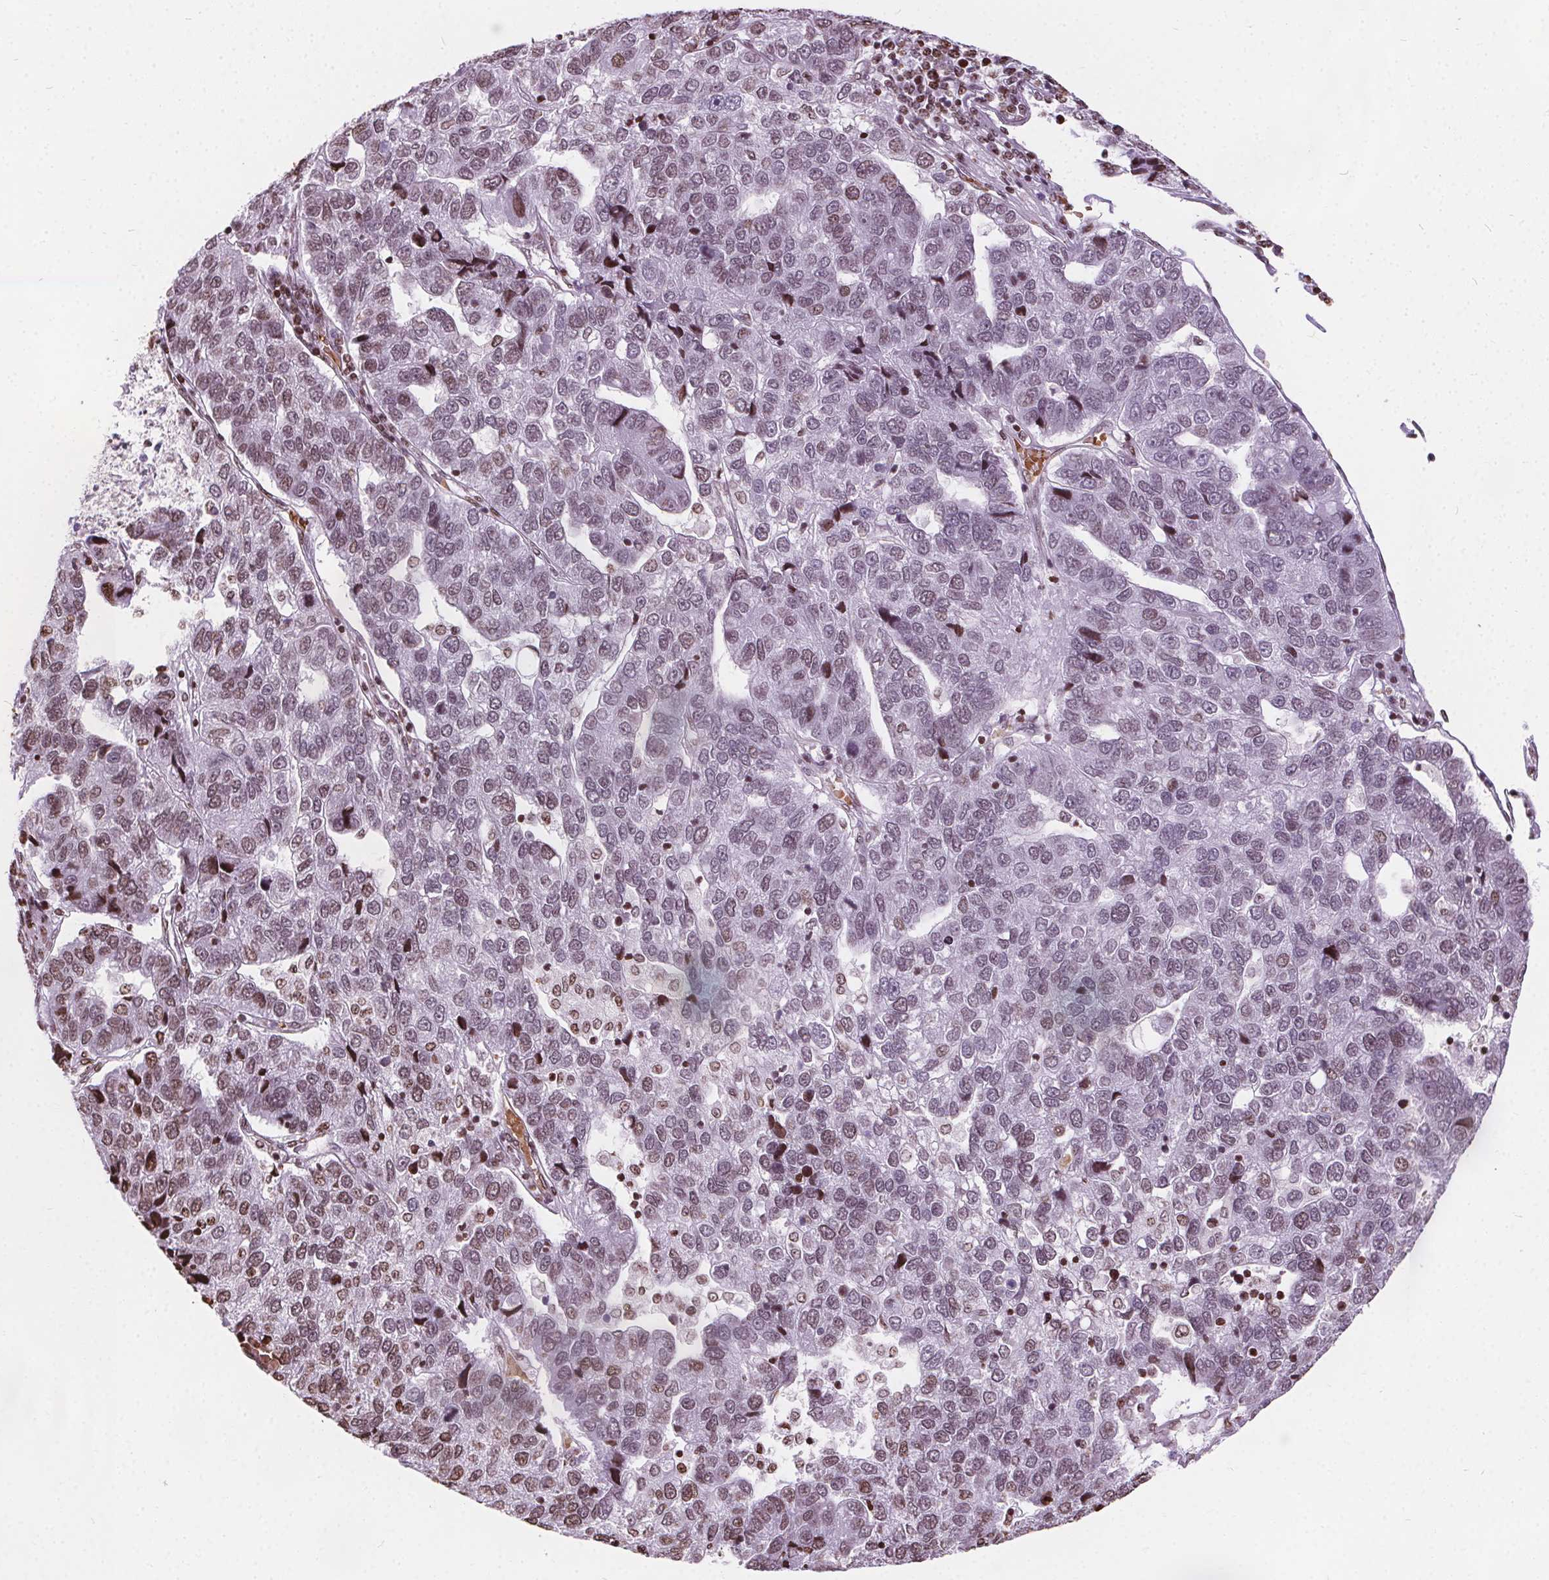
{"staining": {"intensity": "weak", "quantity": "25%-75%", "location": "nuclear"}, "tissue": "pancreatic cancer", "cell_type": "Tumor cells", "image_type": "cancer", "snomed": [{"axis": "morphology", "description": "Adenocarcinoma, NOS"}, {"axis": "topography", "description": "Pancreas"}], "caption": "A low amount of weak nuclear expression is seen in about 25%-75% of tumor cells in pancreatic cancer tissue.", "gene": "ISLR2", "patient": {"sex": "female", "age": 61}}